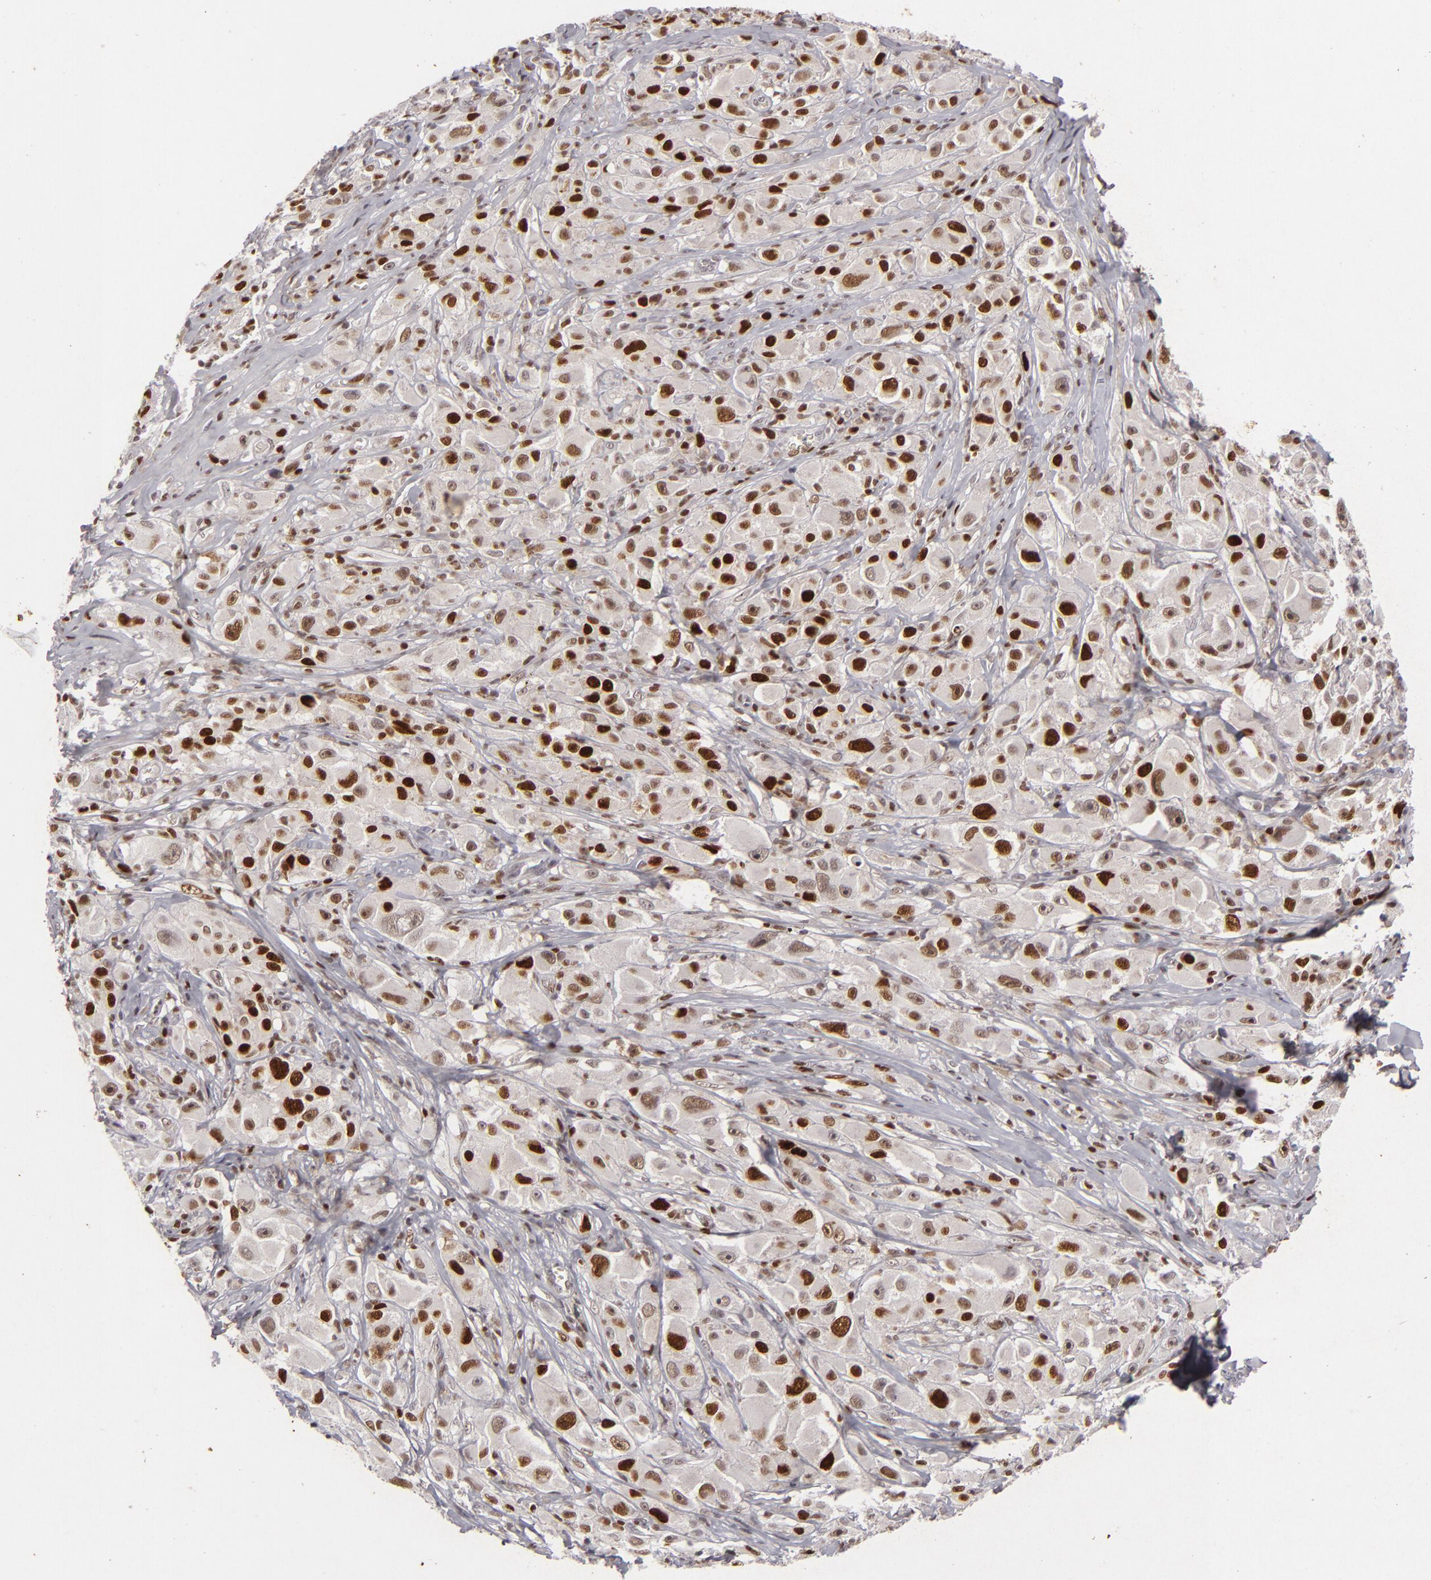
{"staining": {"intensity": "strong", "quantity": ">75%", "location": "nuclear"}, "tissue": "melanoma", "cell_type": "Tumor cells", "image_type": "cancer", "snomed": [{"axis": "morphology", "description": "Malignant melanoma, NOS"}, {"axis": "topography", "description": "Skin"}], "caption": "Immunohistochemistry of melanoma exhibits high levels of strong nuclear staining in about >75% of tumor cells.", "gene": "FEN1", "patient": {"sex": "male", "age": 56}}